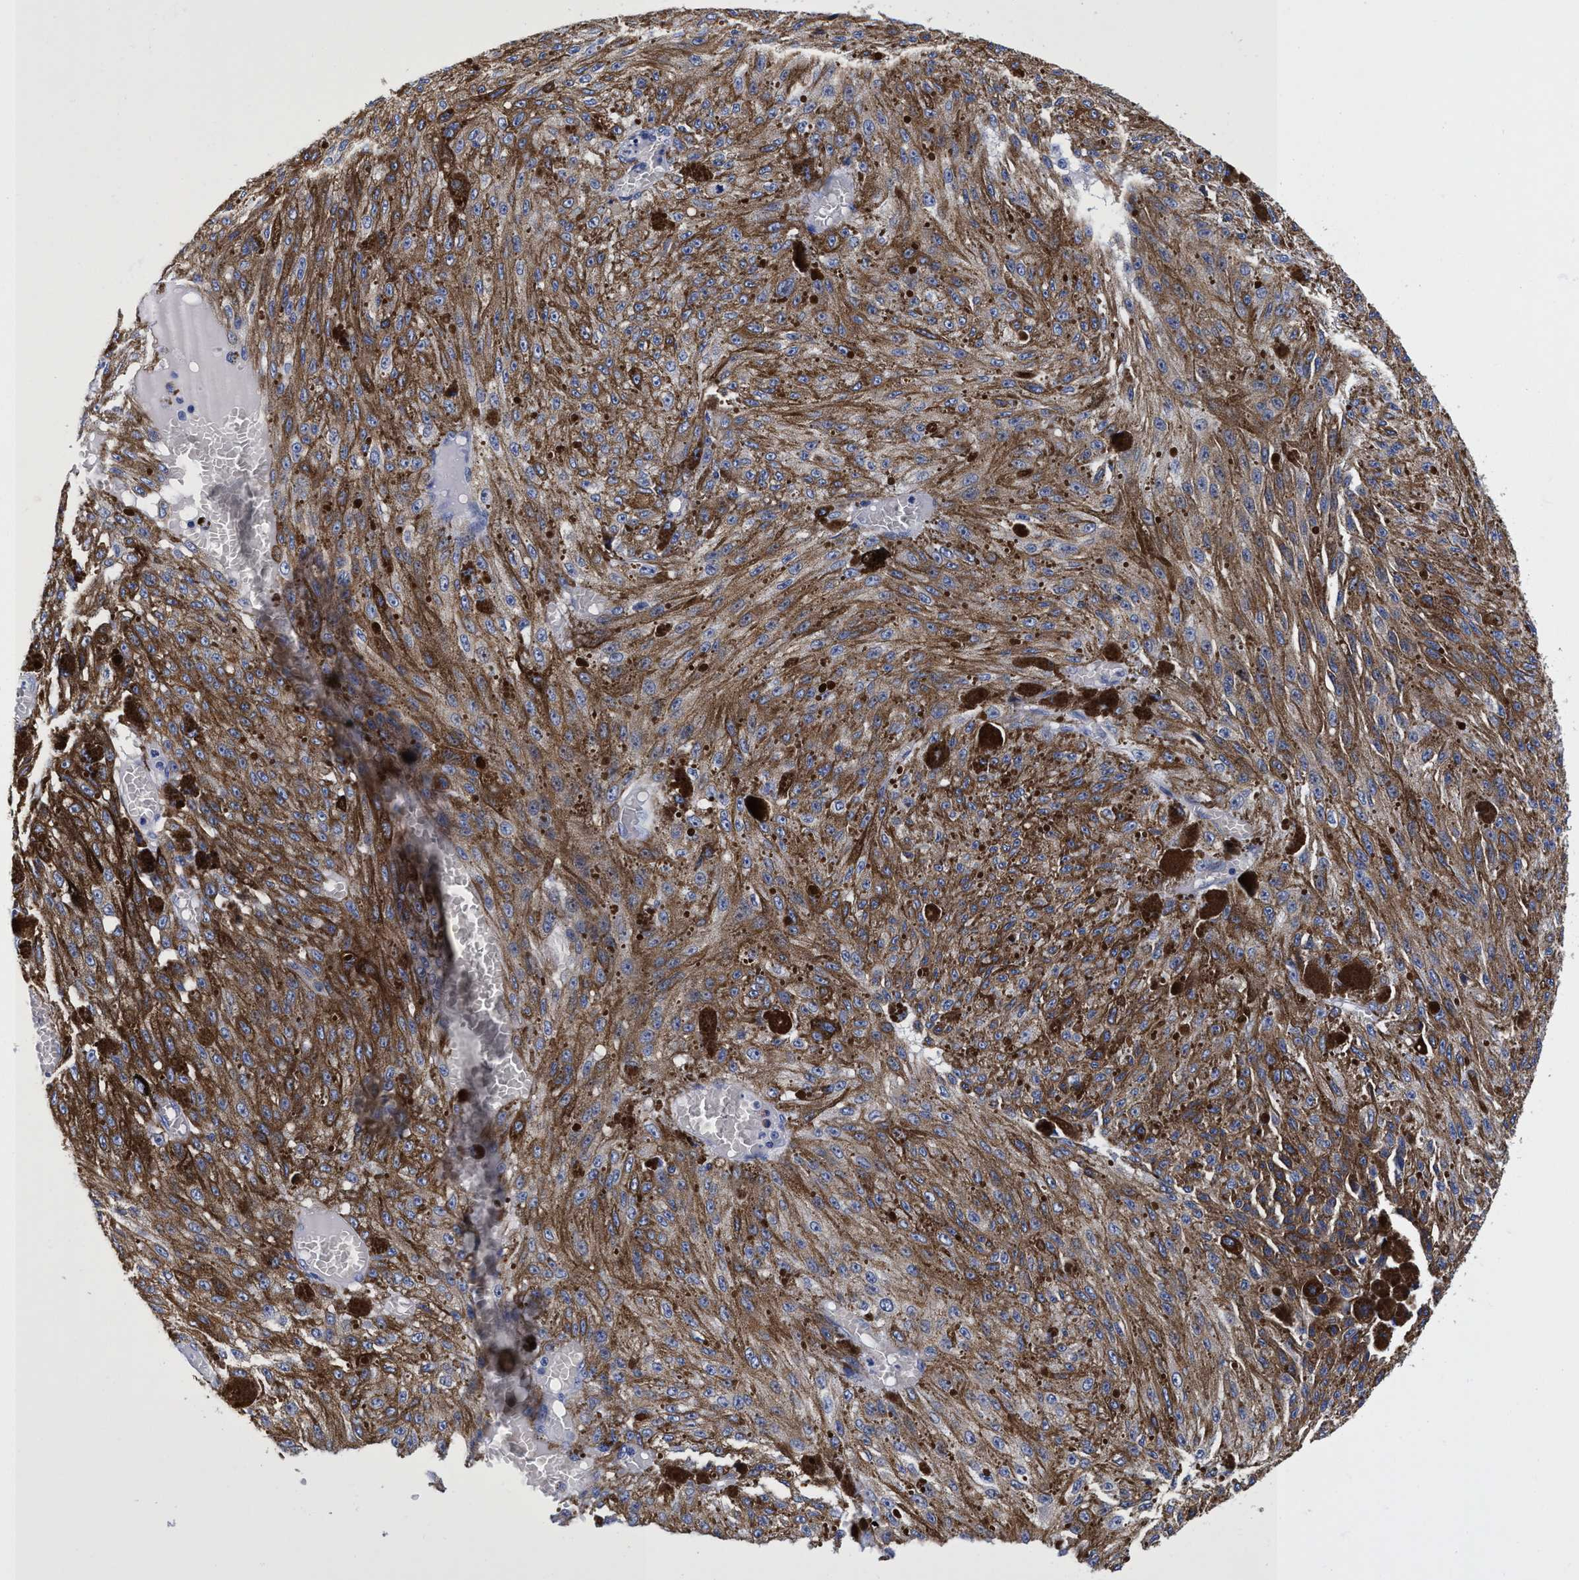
{"staining": {"intensity": "moderate", "quantity": ">75%", "location": "cytoplasmic/membranous"}, "tissue": "melanoma", "cell_type": "Tumor cells", "image_type": "cancer", "snomed": [{"axis": "morphology", "description": "Malignant melanoma, NOS"}, {"axis": "topography", "description": "Other"}], "caption": "Melanoma stained with a brown dye exhibits moderate cytoplasmic/membranous positive positivity in approximately >75% of tumor cells.", "gene": "PLPPR1", "patient": {"sex": "male", "age": 79}}